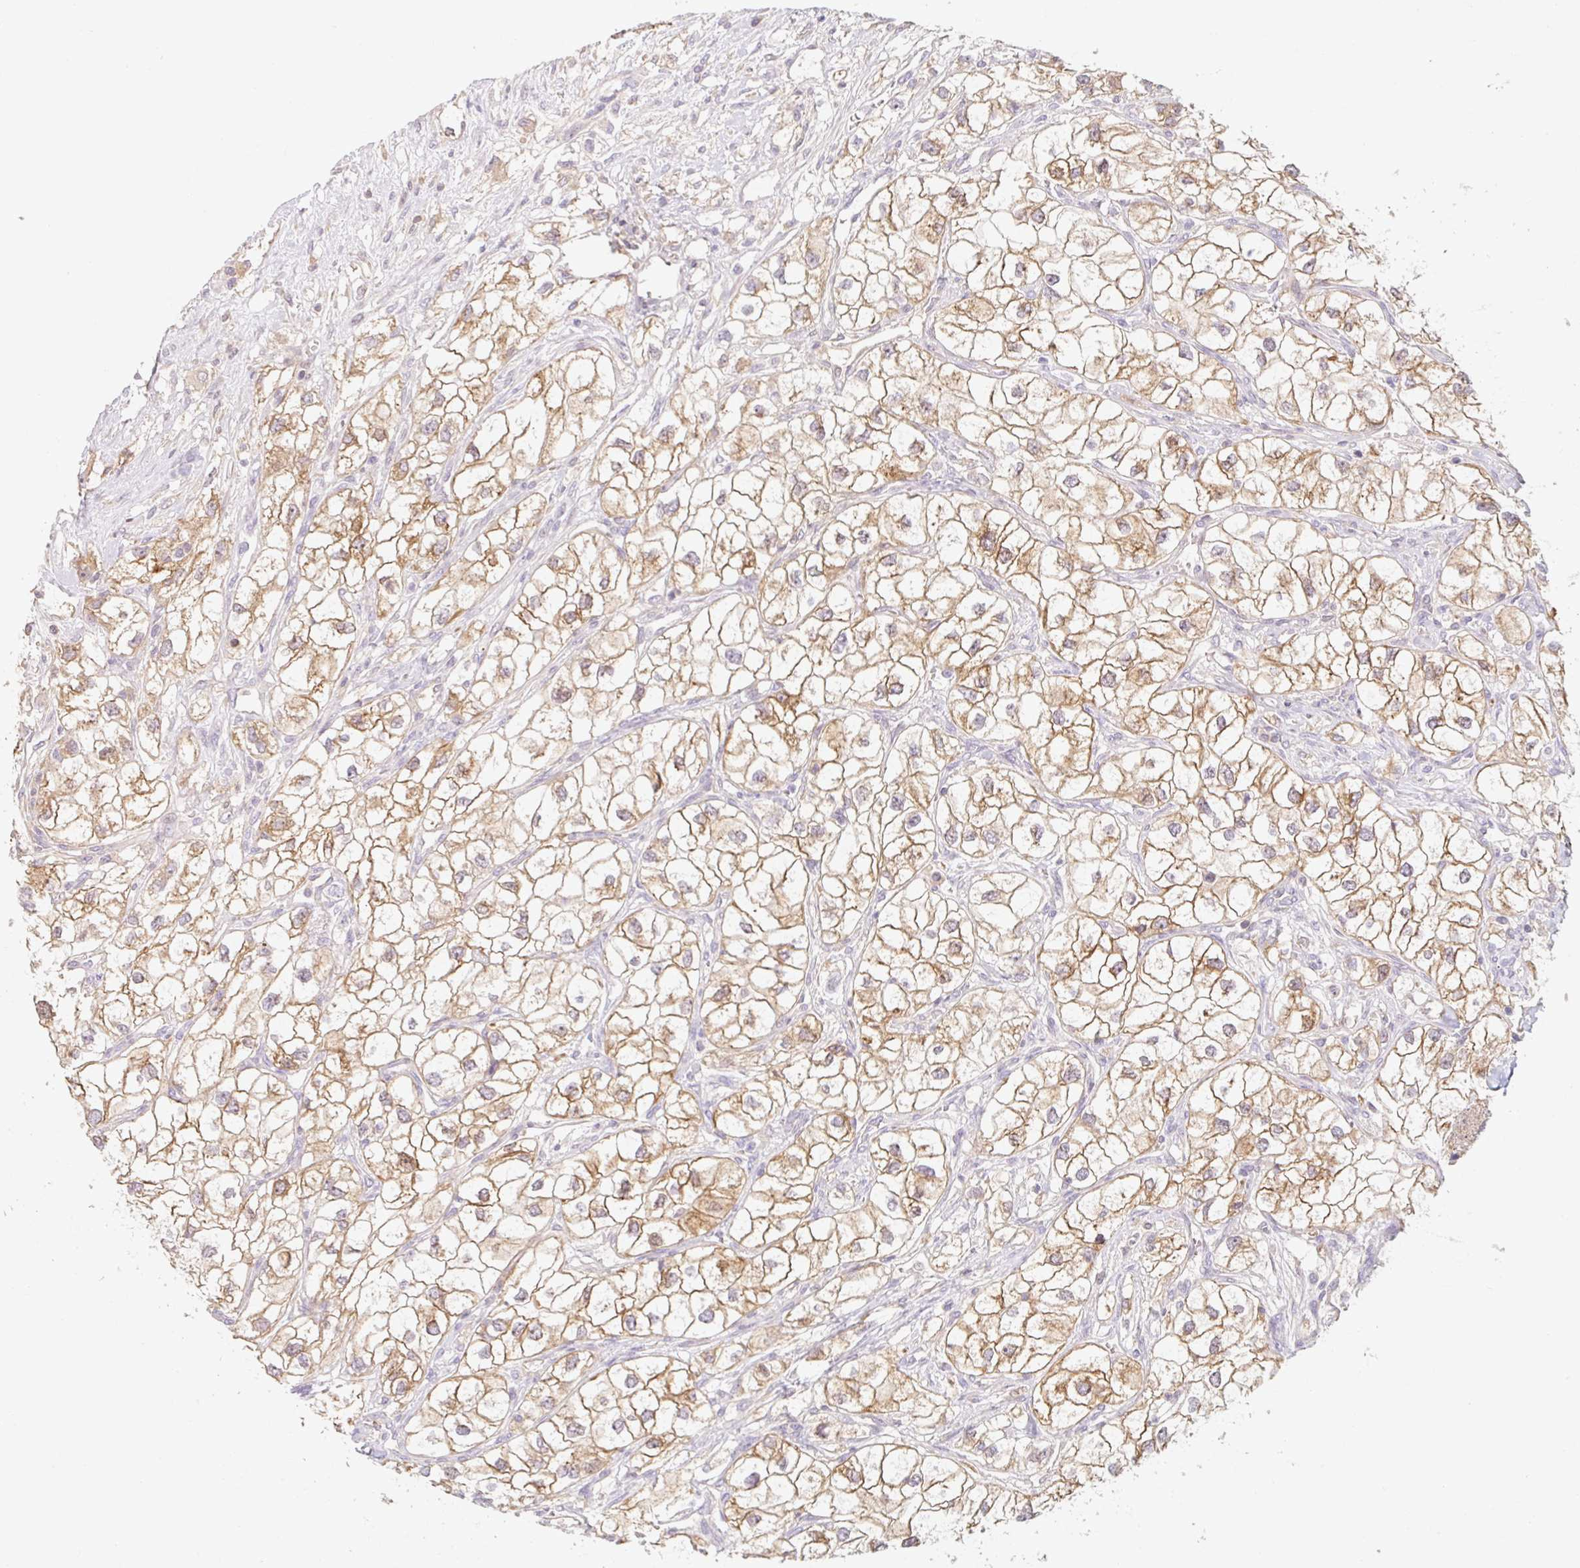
{"staining": {"intensity": "moderate", "quantity": ">75%", "location": "cytoplasmic/membranous"}, "tissue": "renal cancer", "cell_type": "Tumor cells", "image_type": "cancer", "snomed": [{"axis": "morphology", "description": "Adenocarcinoma, NOS"}, {"axis": "topography", "description": "Kidney"}], "caption": "Immunohistochemical staining of adenocarcinoma (renal) reveals medium levels of moderate cytoplasmic/membranous protein expression in approximately >75% of tumor cells.", "gene": "MIA2", "patient": {"sex": "male", "age": 59}}